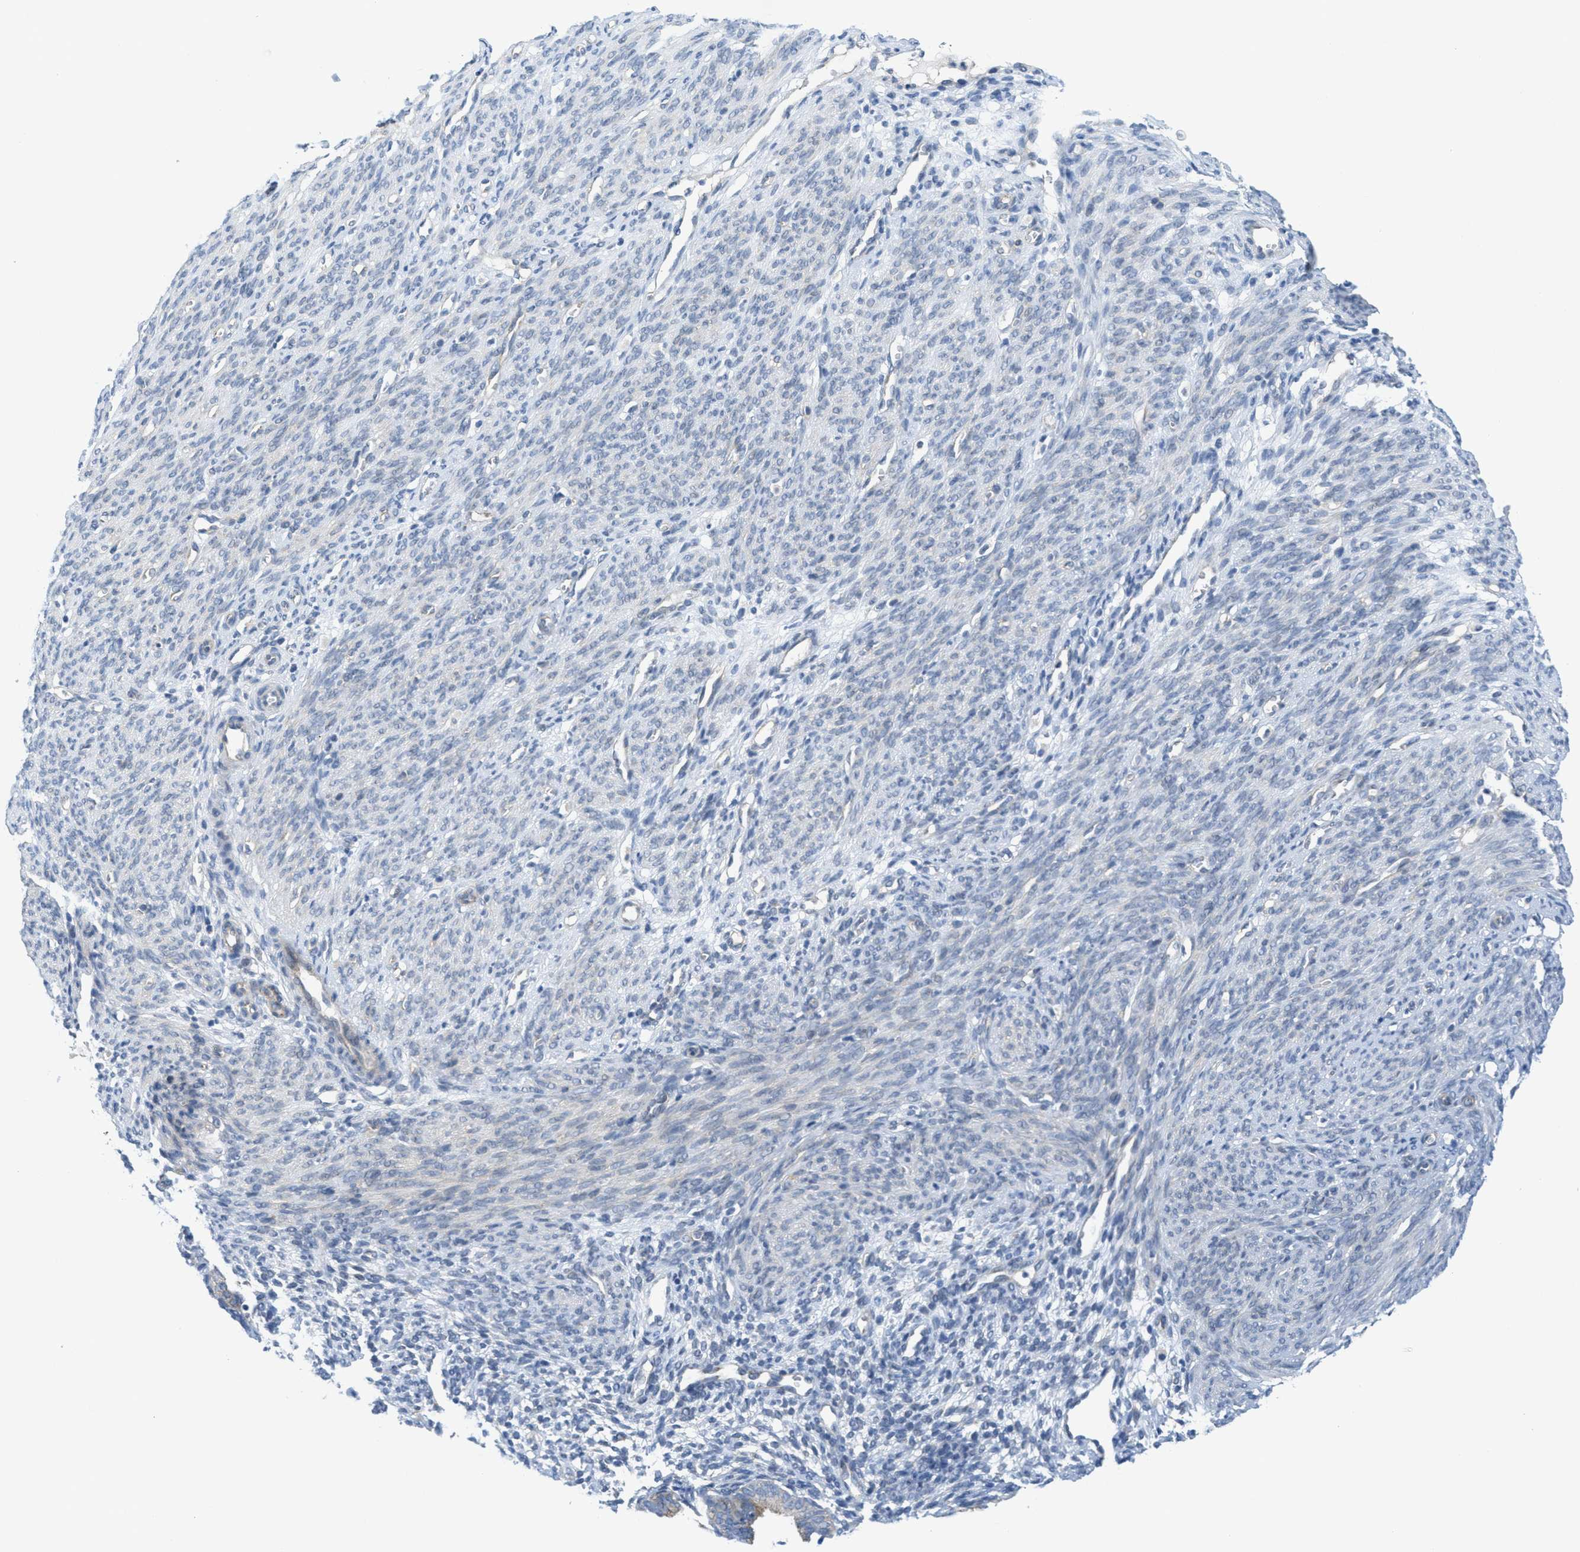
{"staining": {"intensity": "negative", "quantity": "none", "location": "none"}, "tissue": "endometrium", "cell_type": "Cells in endometrial stroma", "image_type": "normal", "snomed": [{"axis": "morphology", "description": "Normal tissue, NOS"}, {"axis": "morphology", "description": "Adenocarcinoma, NOS"}, {"axis": "topography", "description": "Endometrium"}, {"axis": "topography", "description": "Ovary"}], "caption": "Immunohistochemistry histopathology image of unremarkable human endometrium stained for a protein (brown), which exhibits no positivity in cells in endometrial stroma.", "gene": "ZFYVE9", "patient": {"sex": "female", "age": 68}}